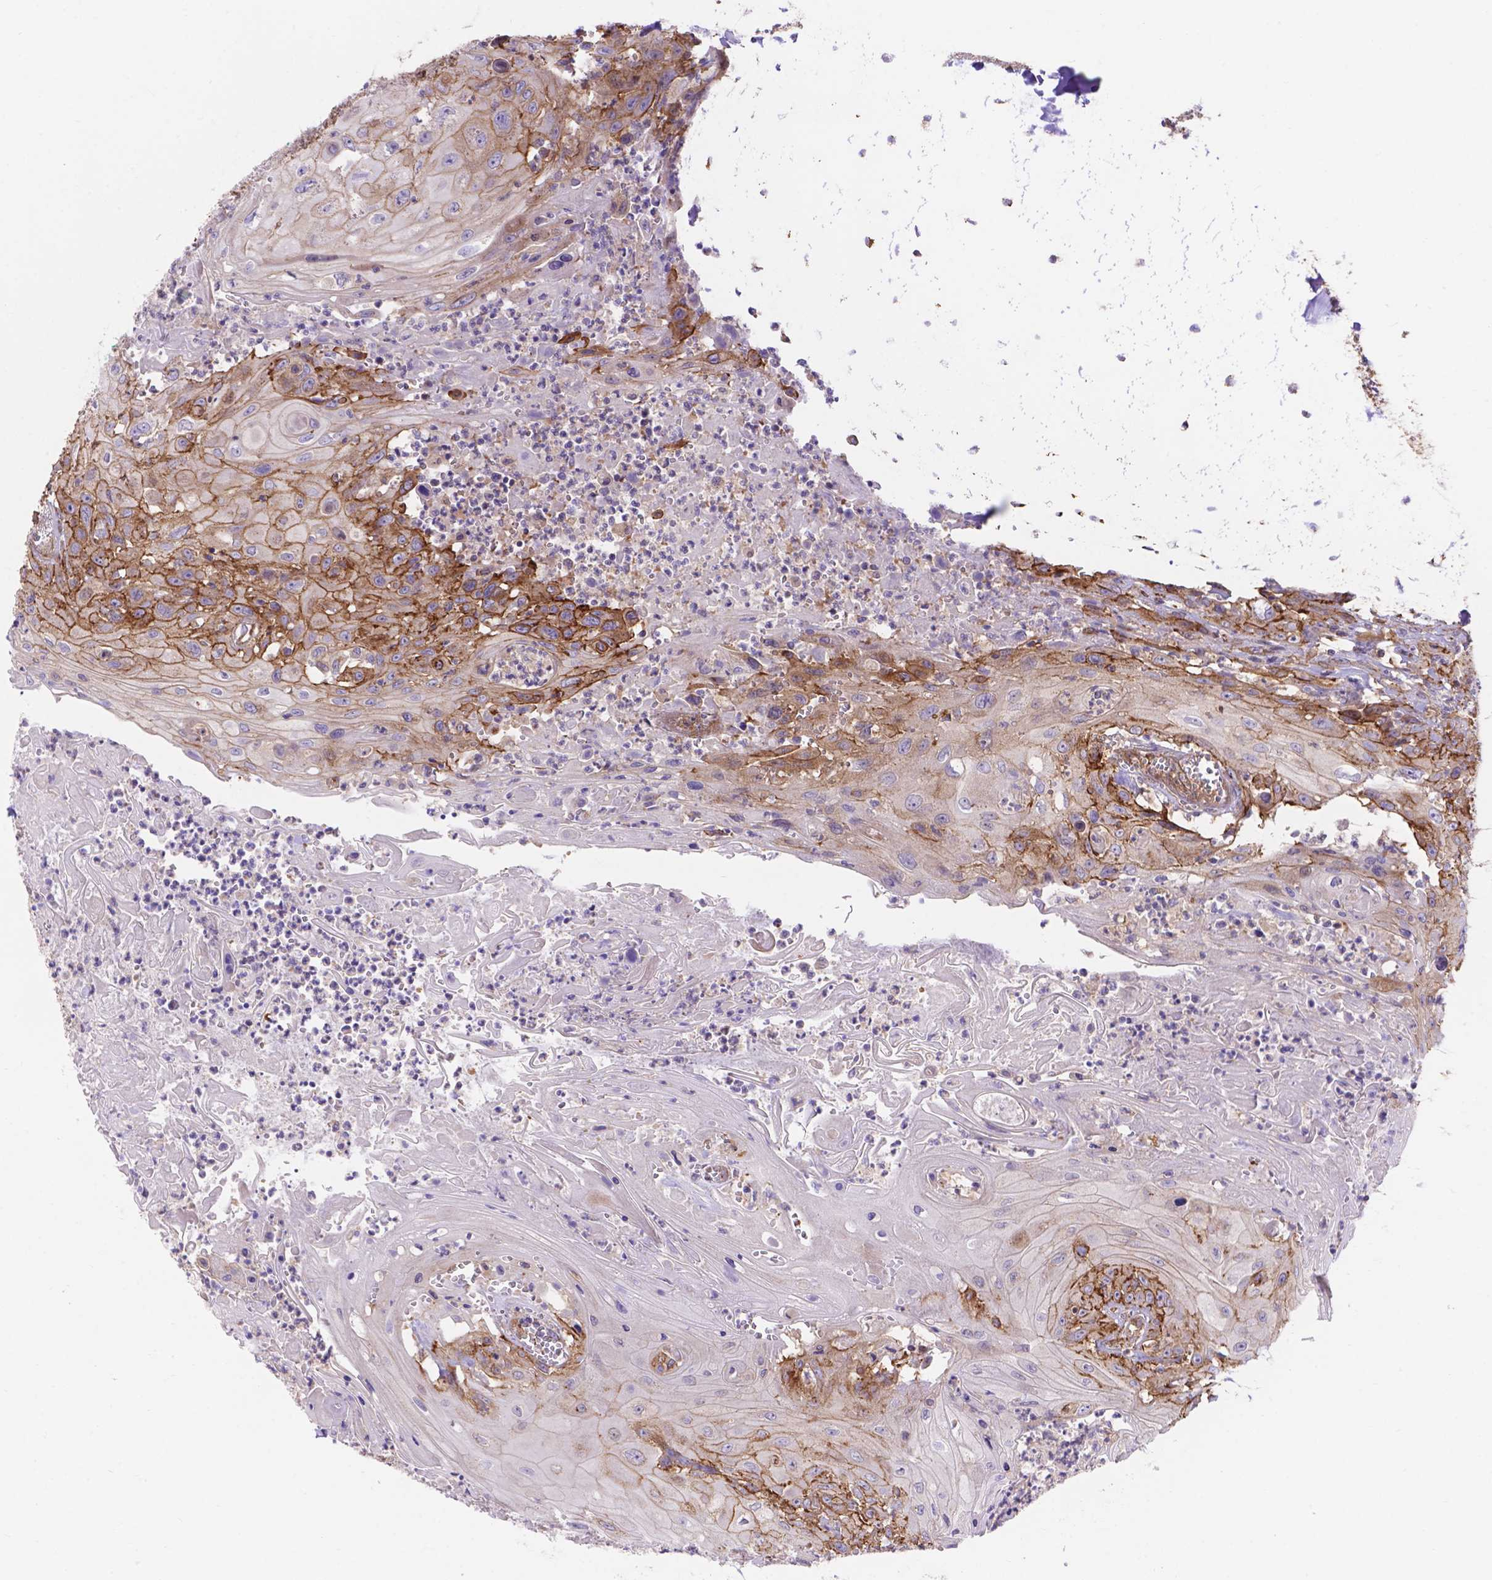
{"staining": {"intensity": "moderate", "quantity": "25%-75%", "location": "cytoplasmic/membranous"}, "tissue": "head and neck cancer", "cell_type": "Tumor cells", "image_type": "cancer", "snomed": [{"axis": "morphology", "description": "Squamous cell carcinoma, NOS"}, {"axis": "topography", "description": "Skin"}, {"axis": "topography", "description": "Head-Neck"}], "caption": "High-magnification brightfield microscopy of head and neck cancer (squamous cell carcinoma) stained with DAB (brown) and counterstained with hematoxylin (blue). tumor cells exhibit moderate cytoplasmic/membranous positivity is identified in about25%-75% of cells. (brown staining indicates protein expression, while blue staining denotes nuclei).", "gene": "AK3", "patient": {"sex": "male", "age": 80}}